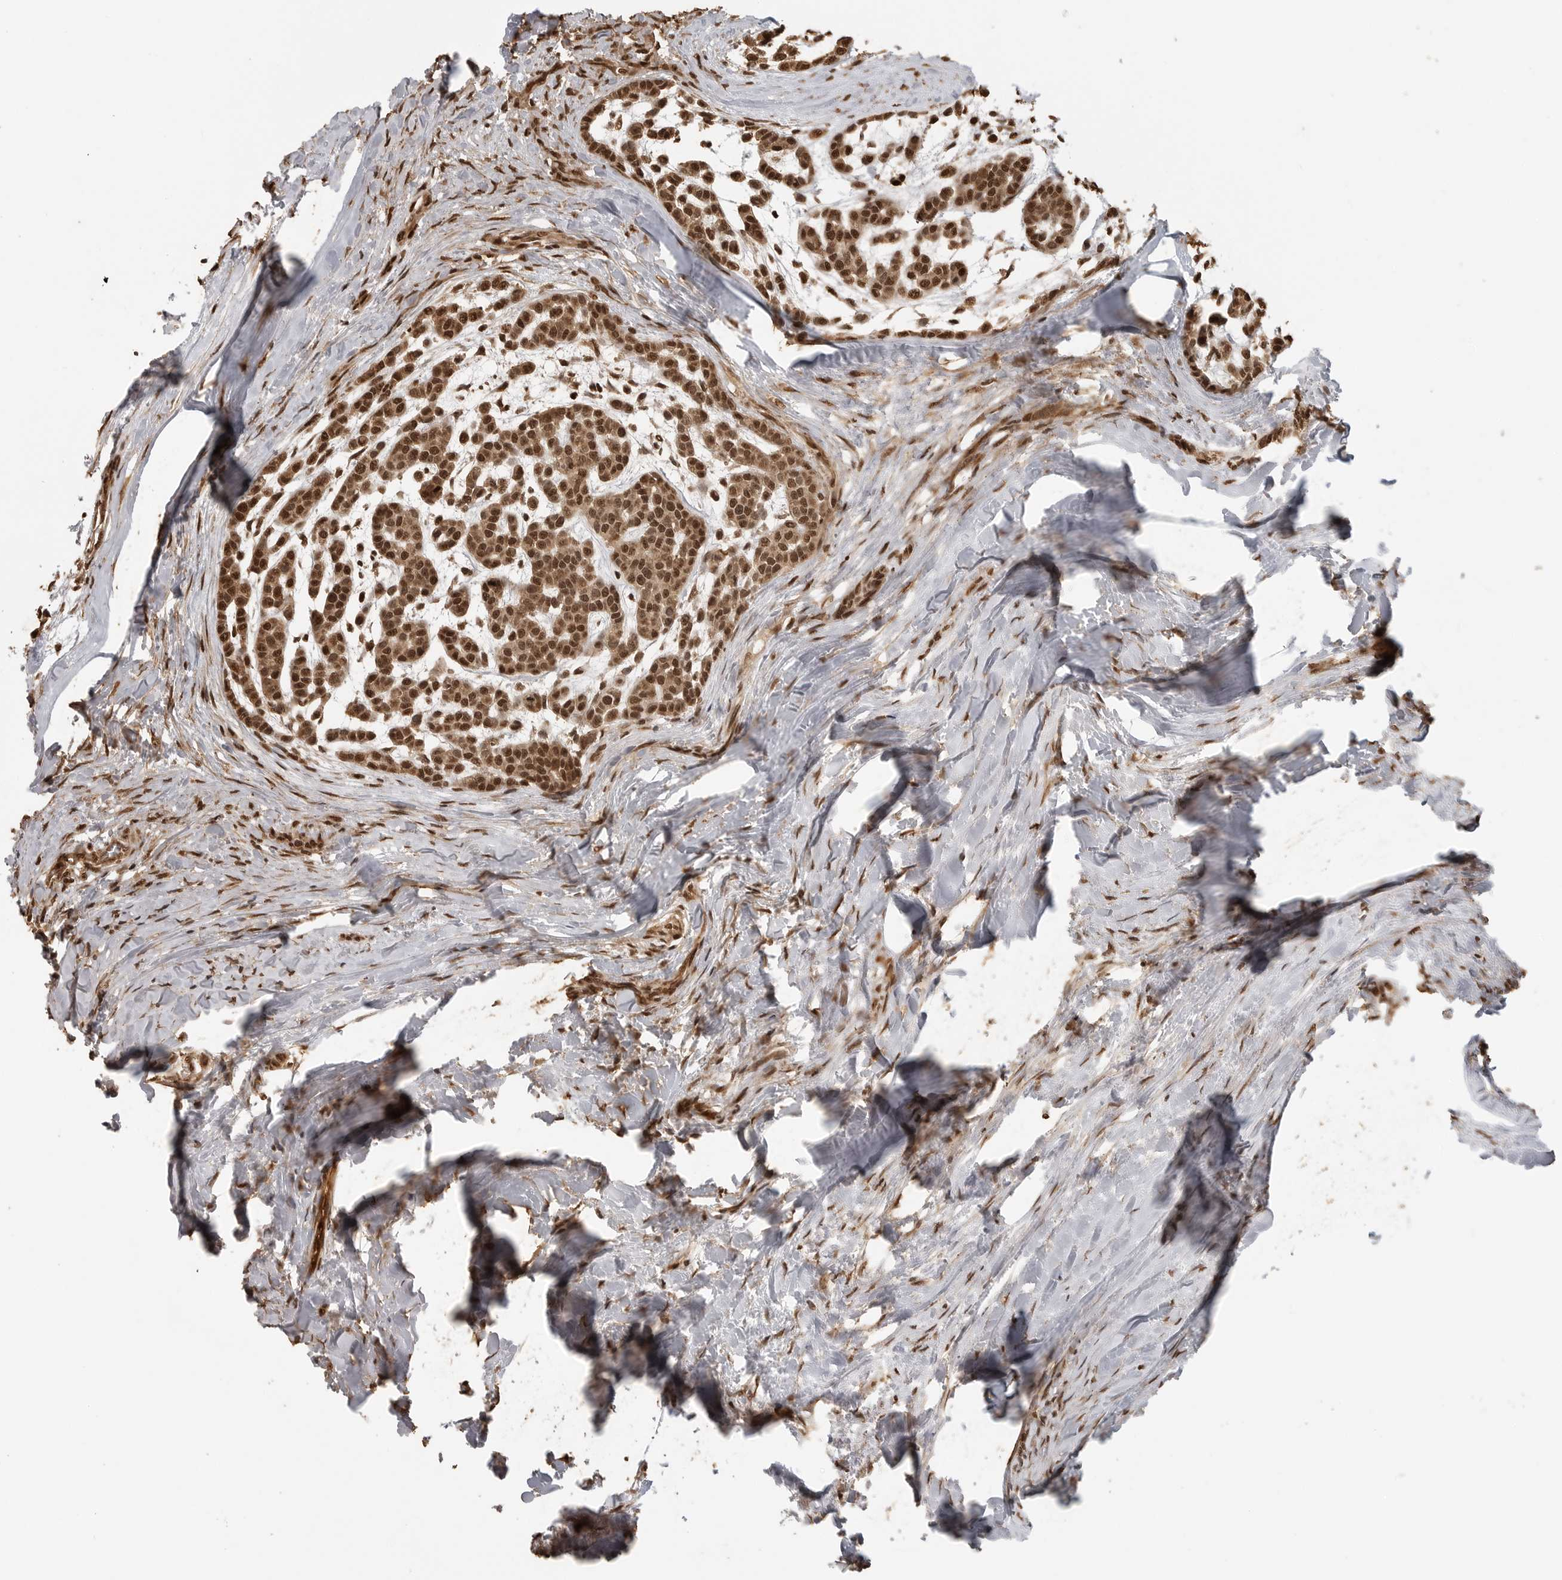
{"staining": {"intensity": "moderate", "quantity": ">75%", "location": "cytoplasmic/membranous,nuclear"}, "tissue": "head and neck cancer", "cell_type": "Tumor cells", "image_type": "cancer", "snomed": [{"axis": "morphology", "description": "Adenocarcinoma, NOS"}, {"axis": "morphology", "description": "Adenoma, NOS"}, {"axis": "topography", "description": "Head-Neck"}], "caption": "A histopathology image showing moderate cytoplasmic/membranous and nuclear positivity in approximately >75% of tumor cells in head and neck adenoma, as visualized by brown immunohistochemical staining.", "gene": "CLOCK", "patient": {"sex": "female", "age": 55}}